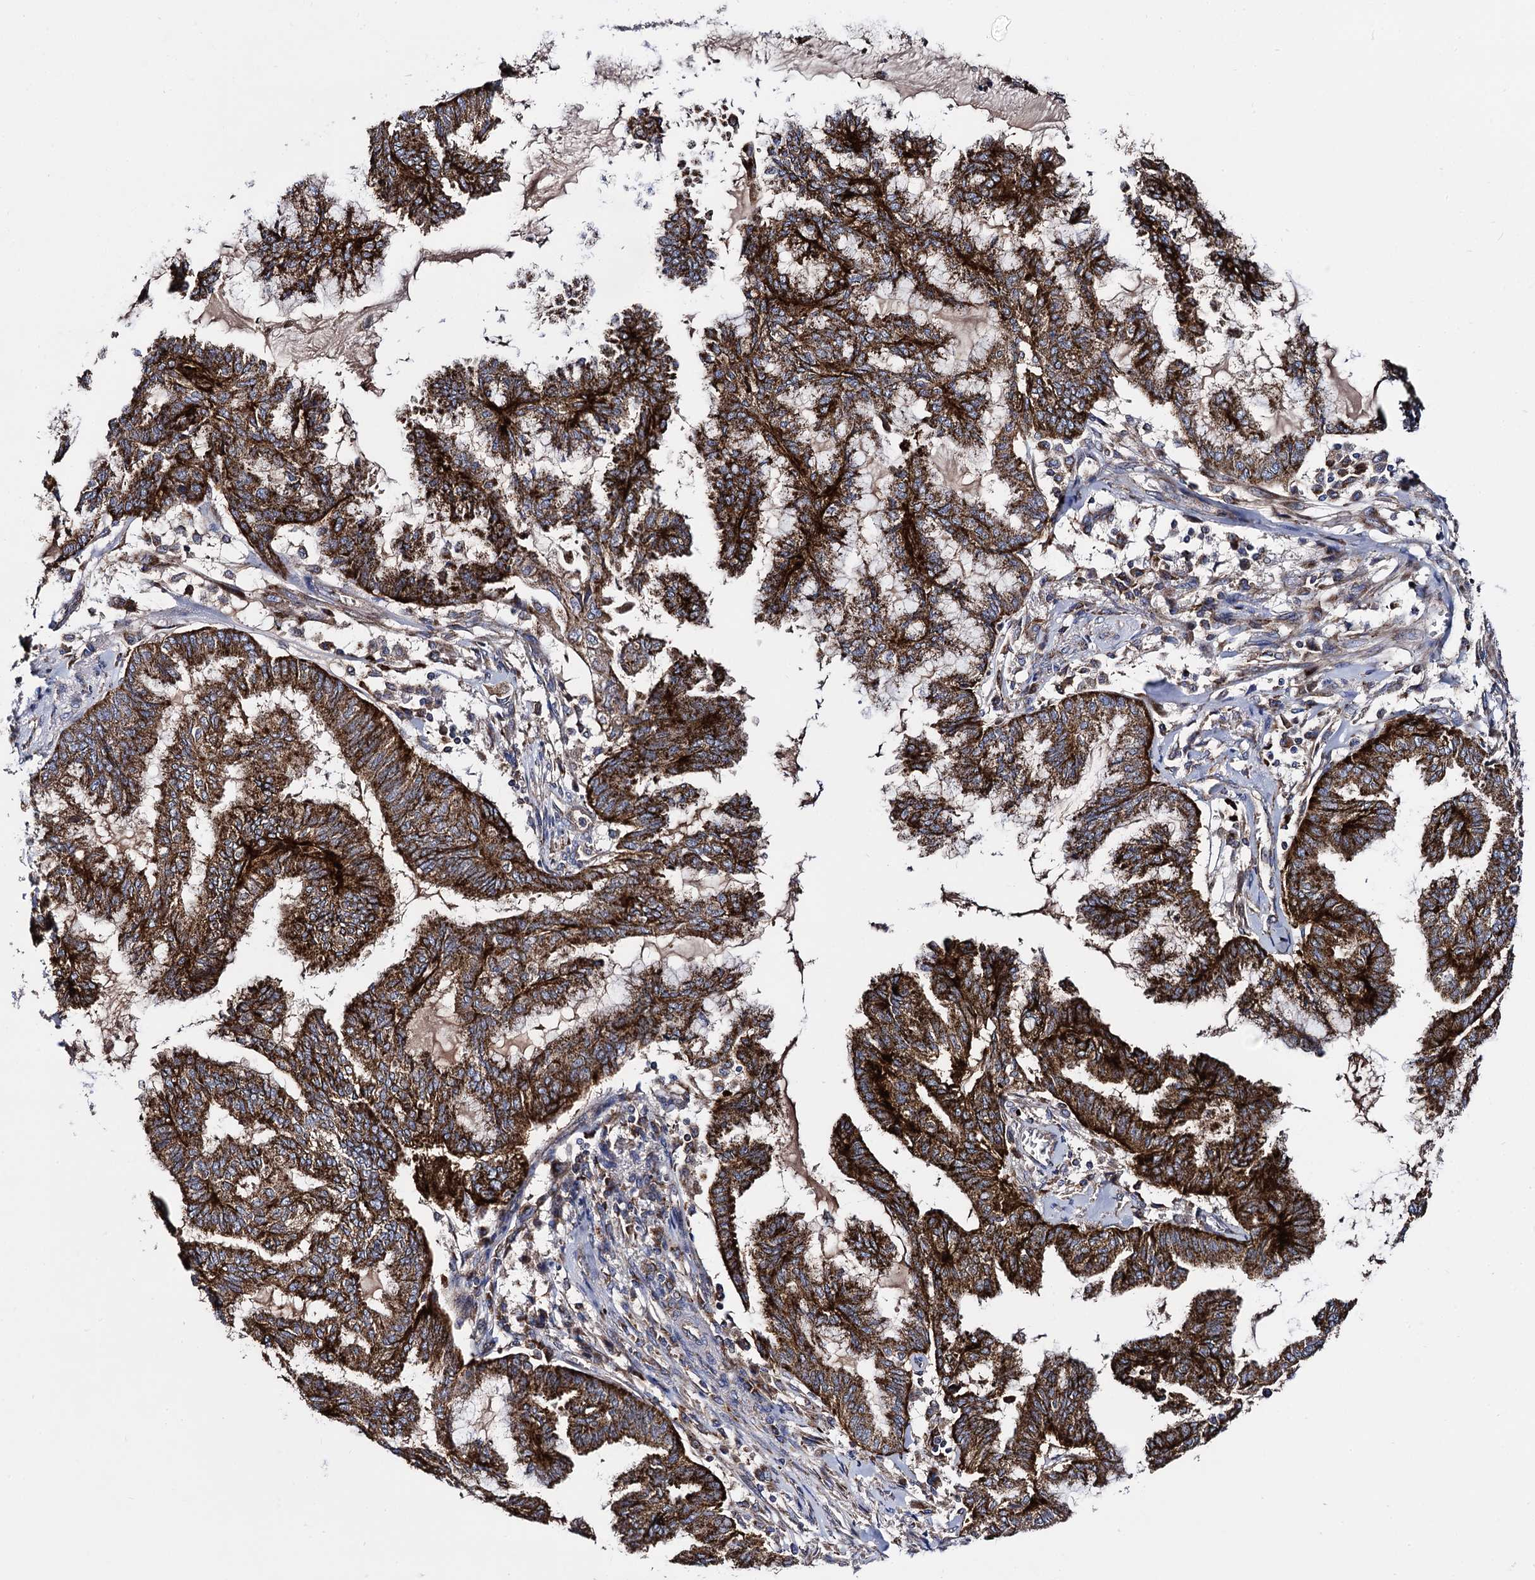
{"staining": {"intensity": "strong", "quantity": ">75%", "location": "cytoplasmic/membranous"}, "tissue": "endometrial cancer", "cell_type": "Tumor cells", "image_type": "cancer", "snomed": [{"axis": "morphology", "description": "Adenocarcinoma, NOS"}, {"axis": "topography", "description": "Endometrium"}], "caption": "Protein expression analysis of endometrial cancer demonstrates strong cytoplasmic/membranous expression in about >75% of tumor cells.", "gene": "IQCH", "patient": {"sex": "female", "age": 86}}